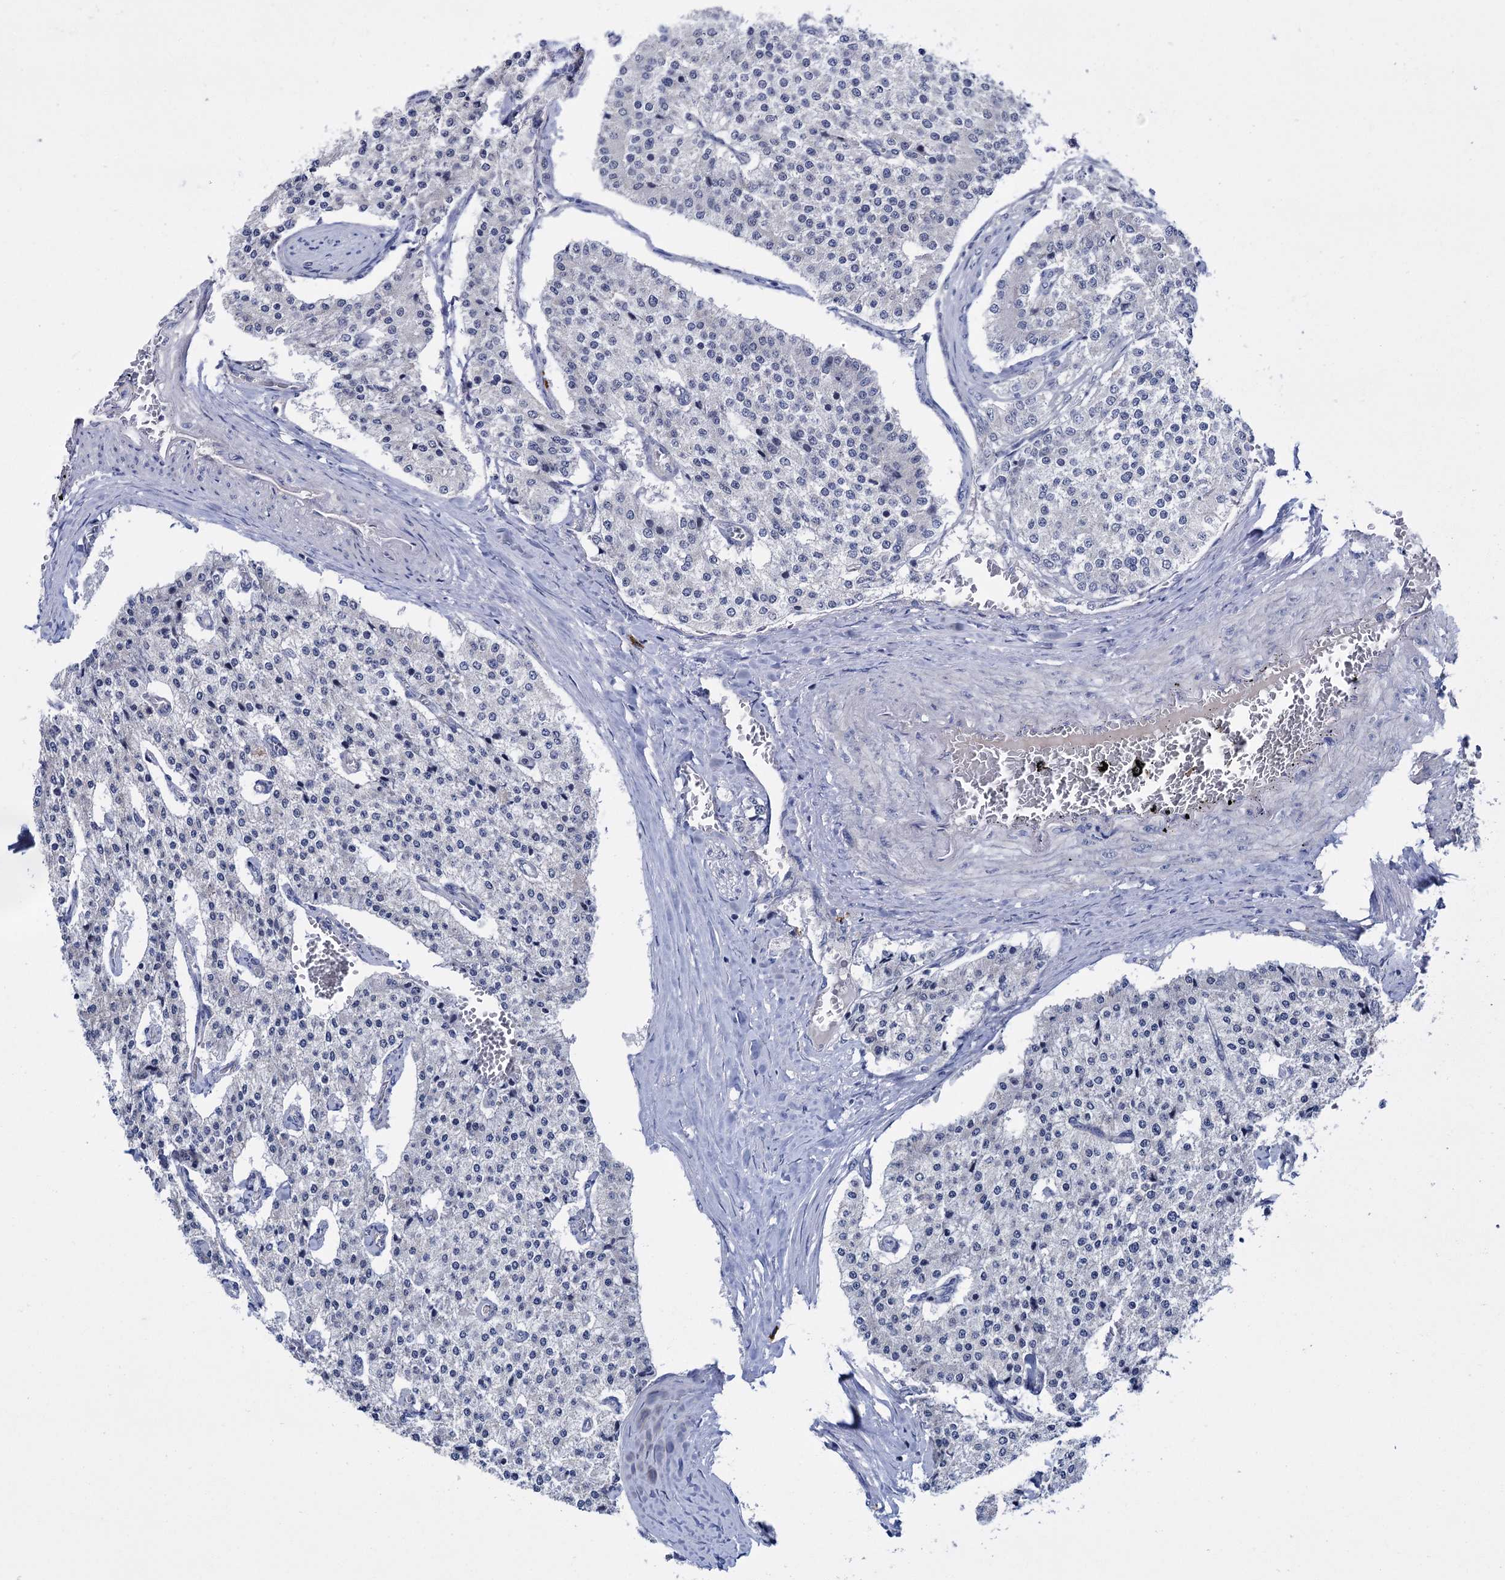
{"staining": {"intensity": "negative", "quantity": "none", "location": "none"}, "tissue": "carcinoid", "cell_type": "Tumor cells", "image_type": "cancer", "snomed": [{"axis": "morphology", "description": "Carcinoid, malignant, NOS"}, {"axis": "topography", "description": "Colon"}], "caption": "DAB immunohistochemical staining of human carcinoid demonstrates no significant expression in tumor cells.", "gene": "FAM111B", "patient": {"sex": "female", "age": 52}}